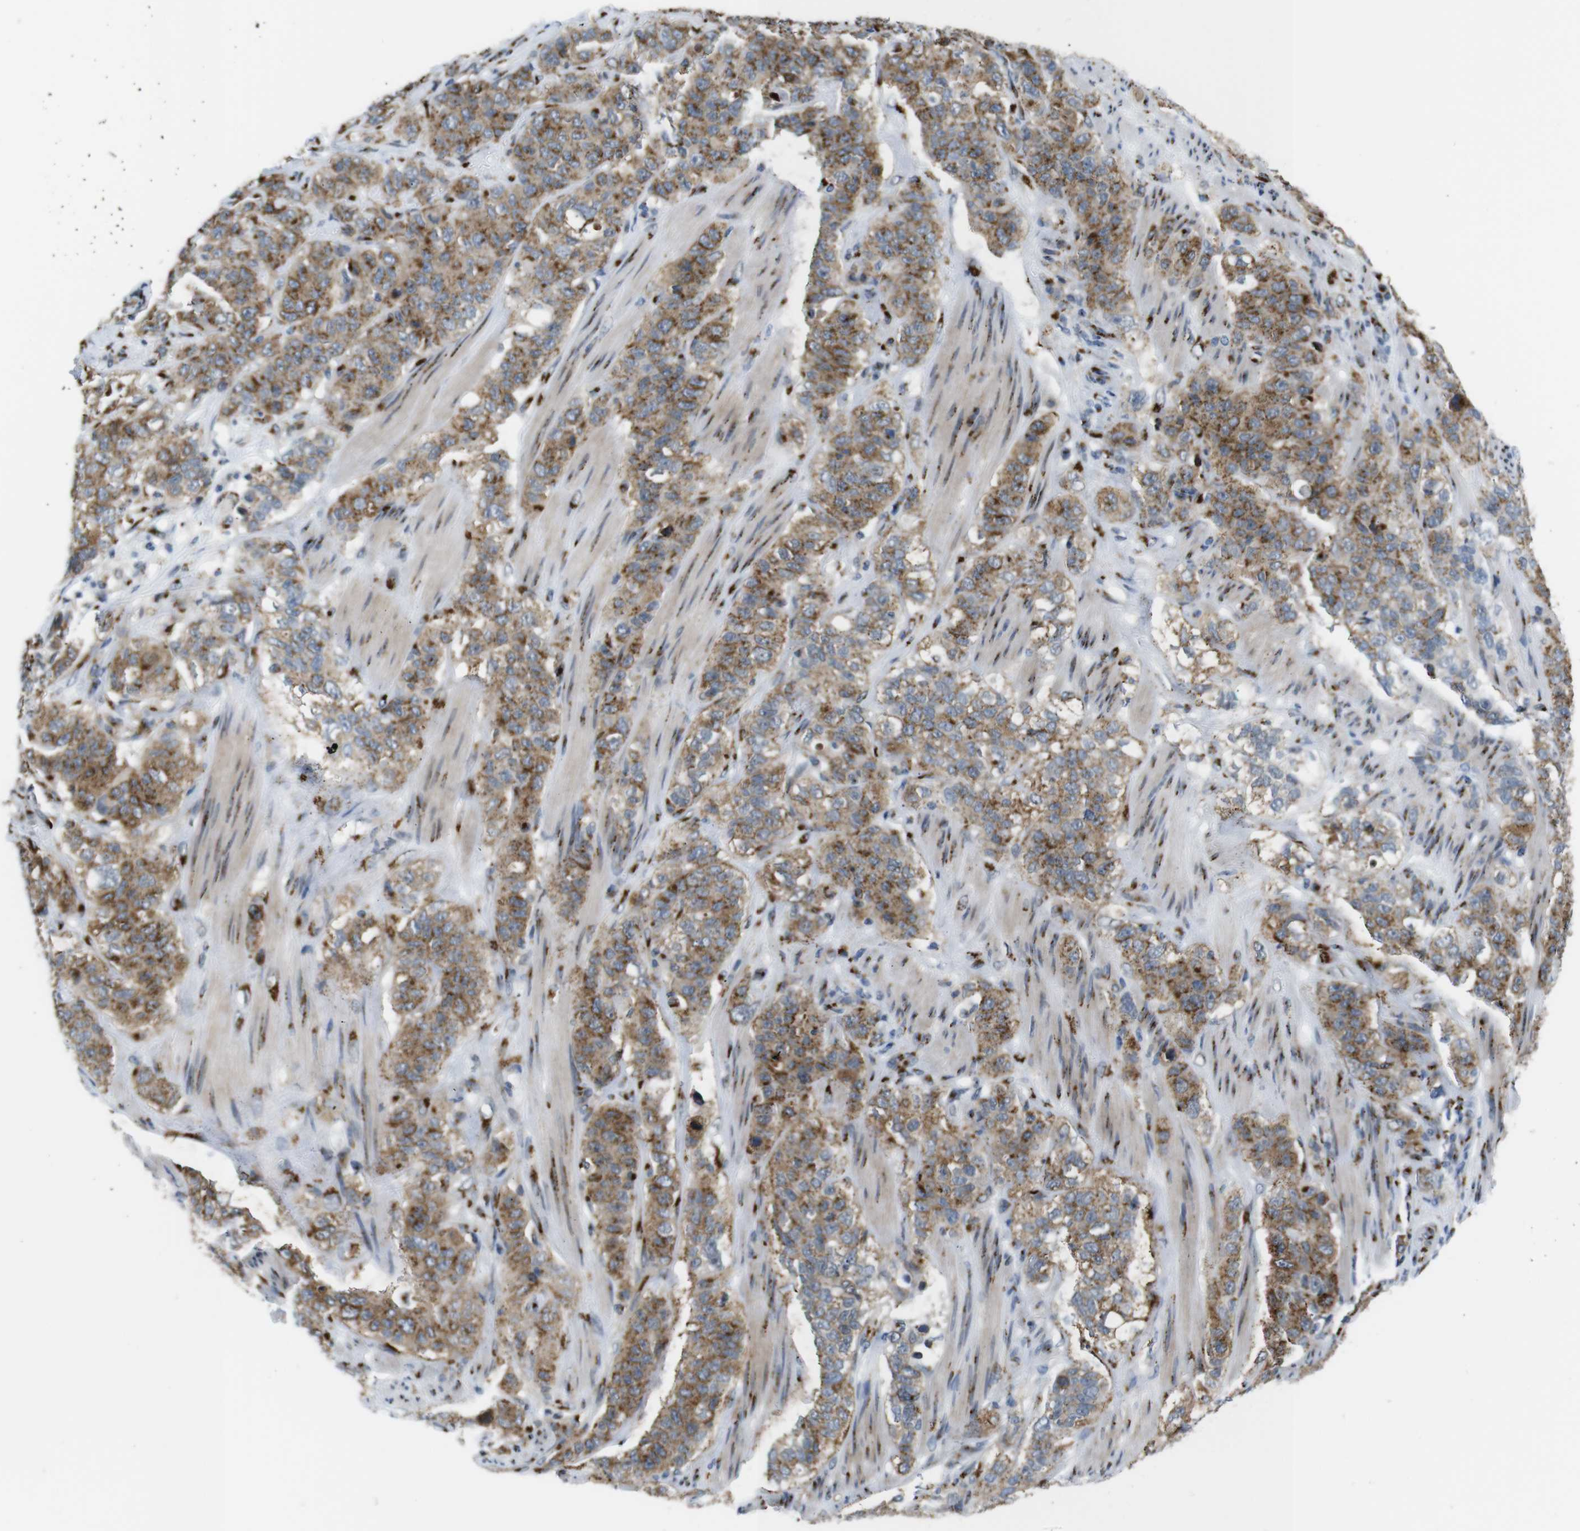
{"staining": {"intensity": "moderate", "quantity": ">75%", "location": "cytoplasmic/membranous"}, "tissue": "stomach cancer", "cell_type": "Tumor cells", "image_type": "cancer", "snomed": [{"axis": "morphology", "description": "Adenocarcinoma, NOS"}, {"axis": "topography", "description": "Stomach"}], "caption": "High-power microscopy captured an immunohistochemistry photomicrograph of stomach cancer, revealing moderate cytoplasmic/membranous positivity in about >75% of tumor cells. (DAB IHC with brightfield microscopy, high magnification).", "gene": "TGOLN2", "patient": {"sex": "male", "age": 48}}